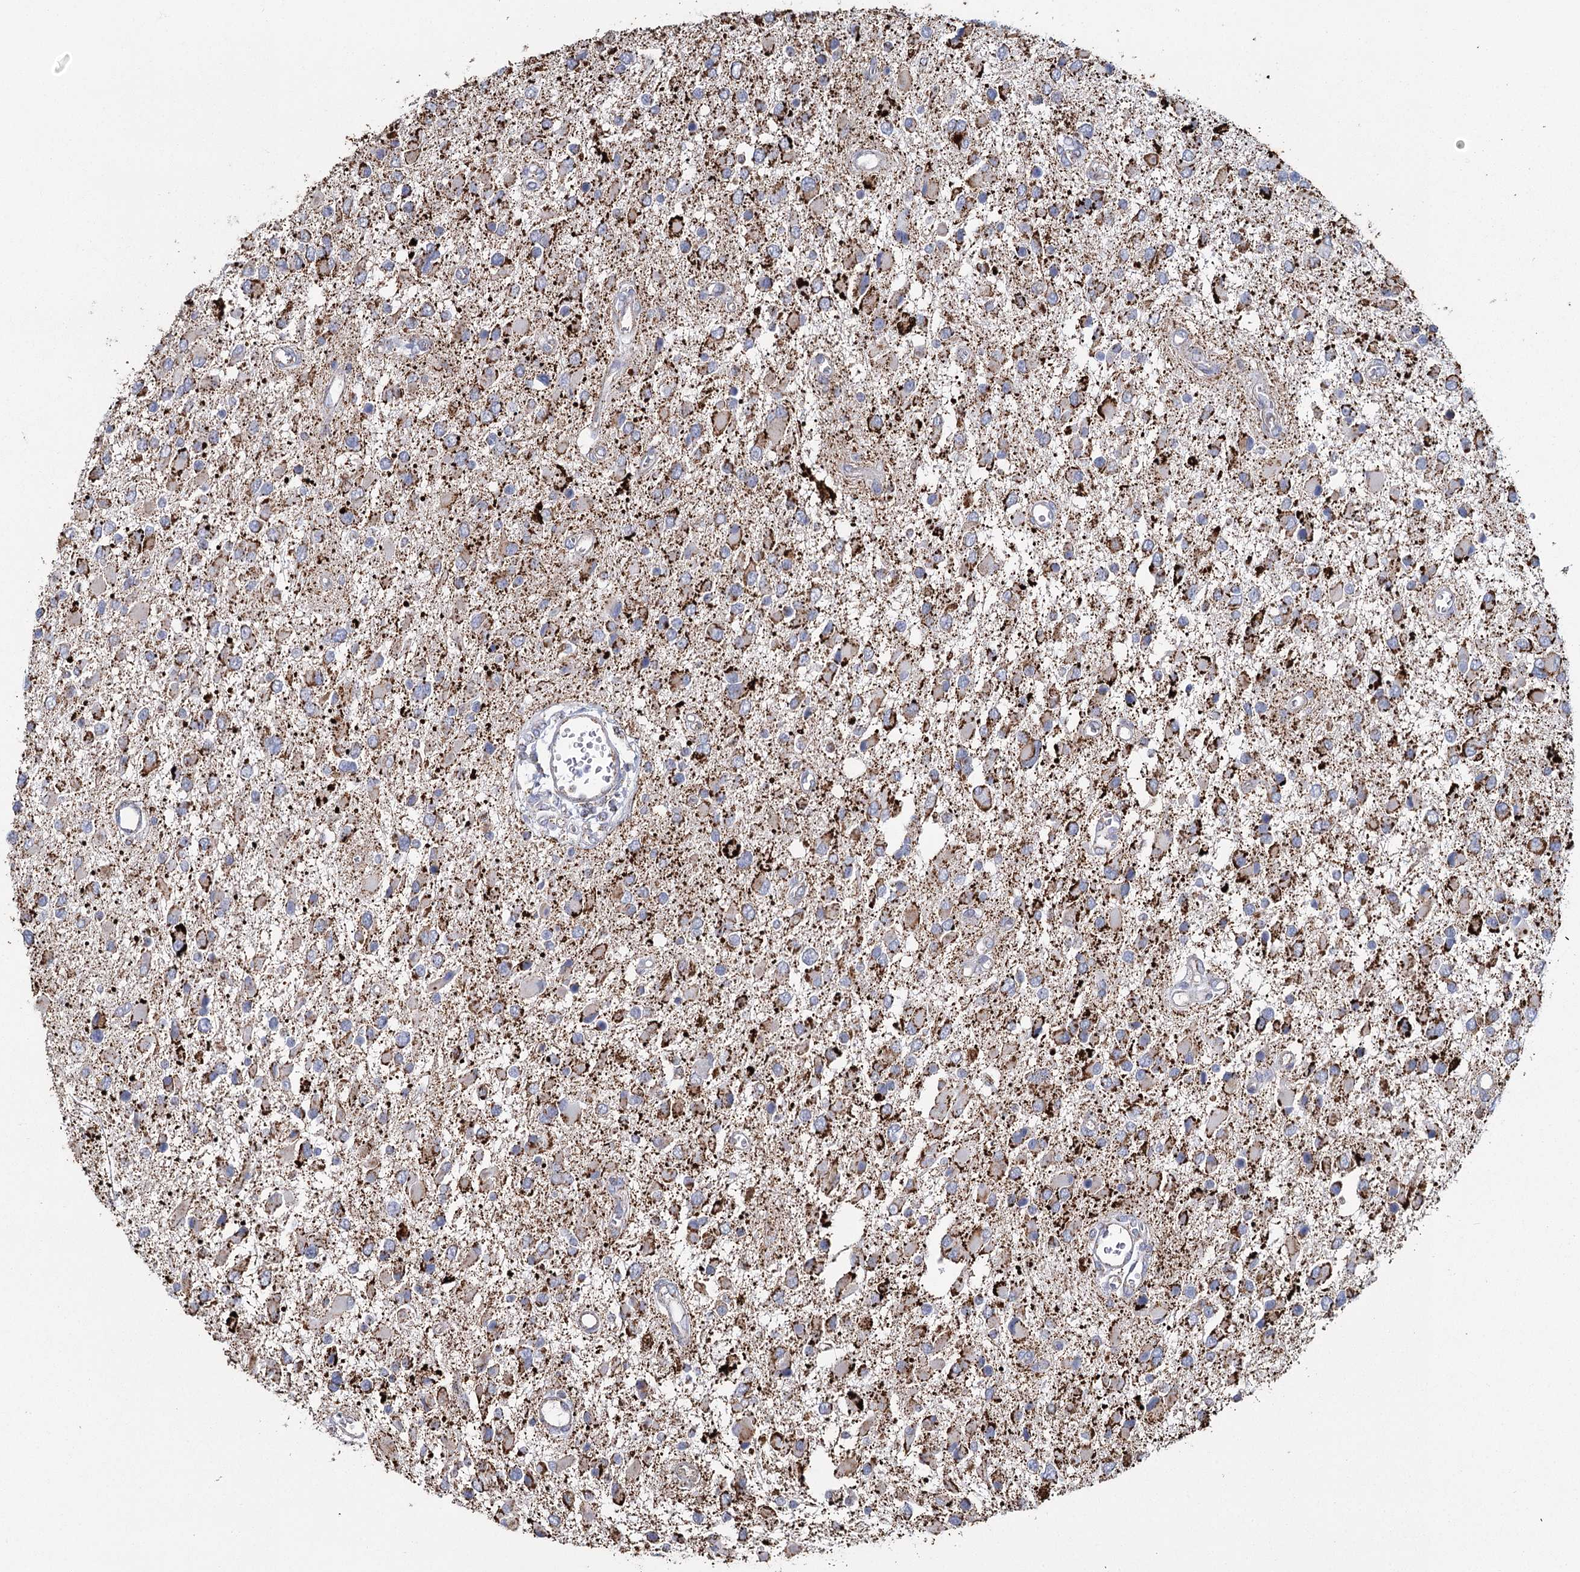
{"staining": {"intensity": "strong", "quantity": "25%-75%", "location": "cytoplasmic/membranous"}, "tissue": "glioma", "cell_type": "Tumor cells", "image_type": "cancer", "snomed": [{"axis": "morphology", "description": "Glioma, malignant, High grade"}, {"axis": "topography", "description": "Brain"}], "caption": "Immunohistochemistry (IHC) photomicrograph of human high-grade glioma (malignant) stained for a protein (brown), which demonstrates high levels of strong cytoplasmic/membranous staining in about 25%-75% of tumor cells.", "gene": "MRPL44", "patient": {"sex": "male", "age": 53}}